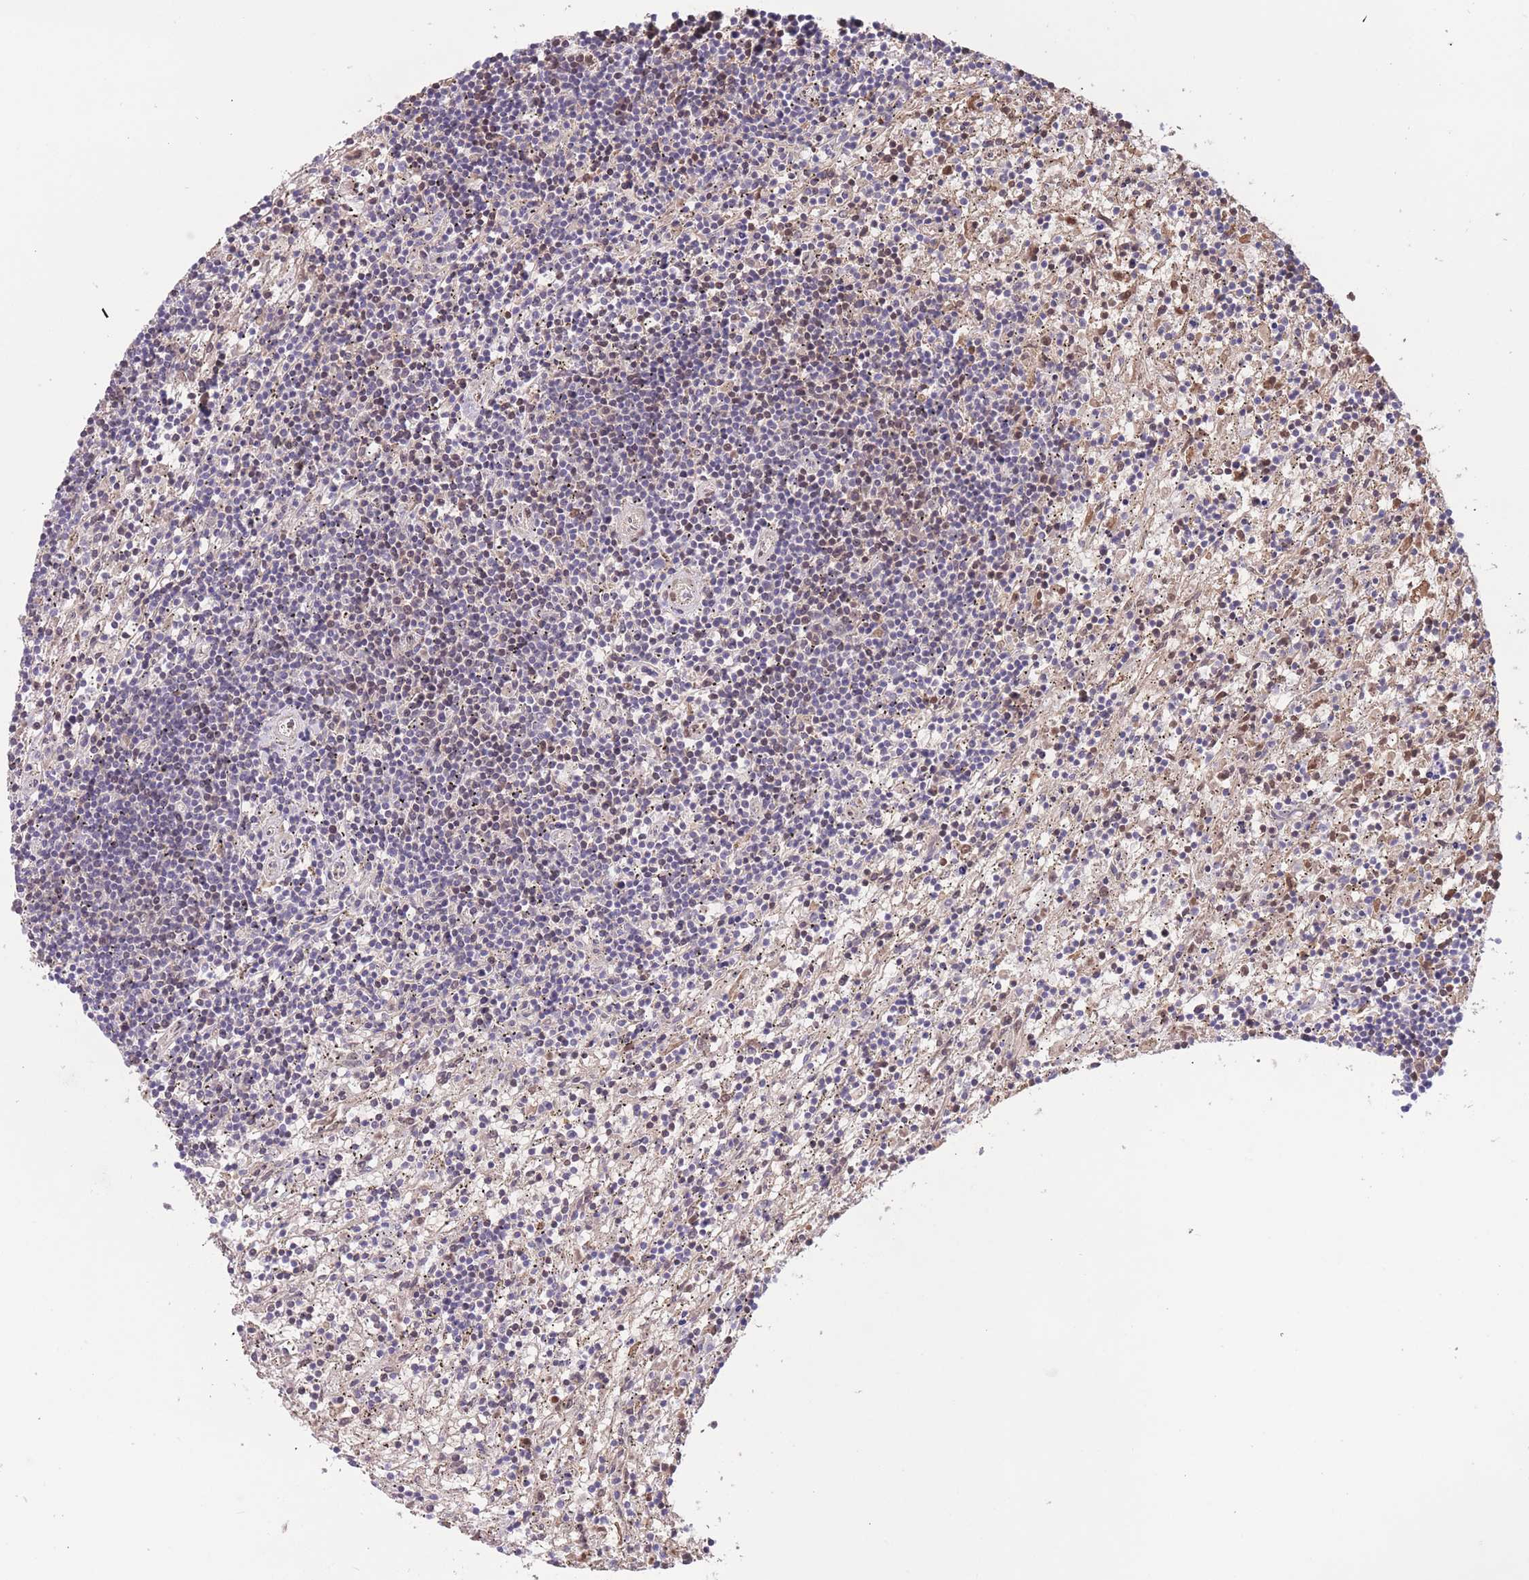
{"staining": {"intensity": "negative", "quantity": "none", "location": "none"}, "tissue": "lymphoma", "cell_type": "Tumor cells", "image_type": "cancer", "snomed": [{"axis": "morphology", "description": "Malignant lymphoma, non-Hodgkin's type, Low grade"}, {"axis": "topography", "description": "Spleen"}], "caption": "DAB (3,3'-diaminobenzidine) immunohistochemical staining of low-grade malignant lymphoma, non-Hodgkin's type exhibits no significant positivity in tumor cells. Brightfield microscopy of IHC stained with DAB (3,3'-diaminobenzidine) (brown) and hematoxylin (blue), captured at high magnification.", "gene": "FUT5", "patient": {"sex": "male", "age": 76}}